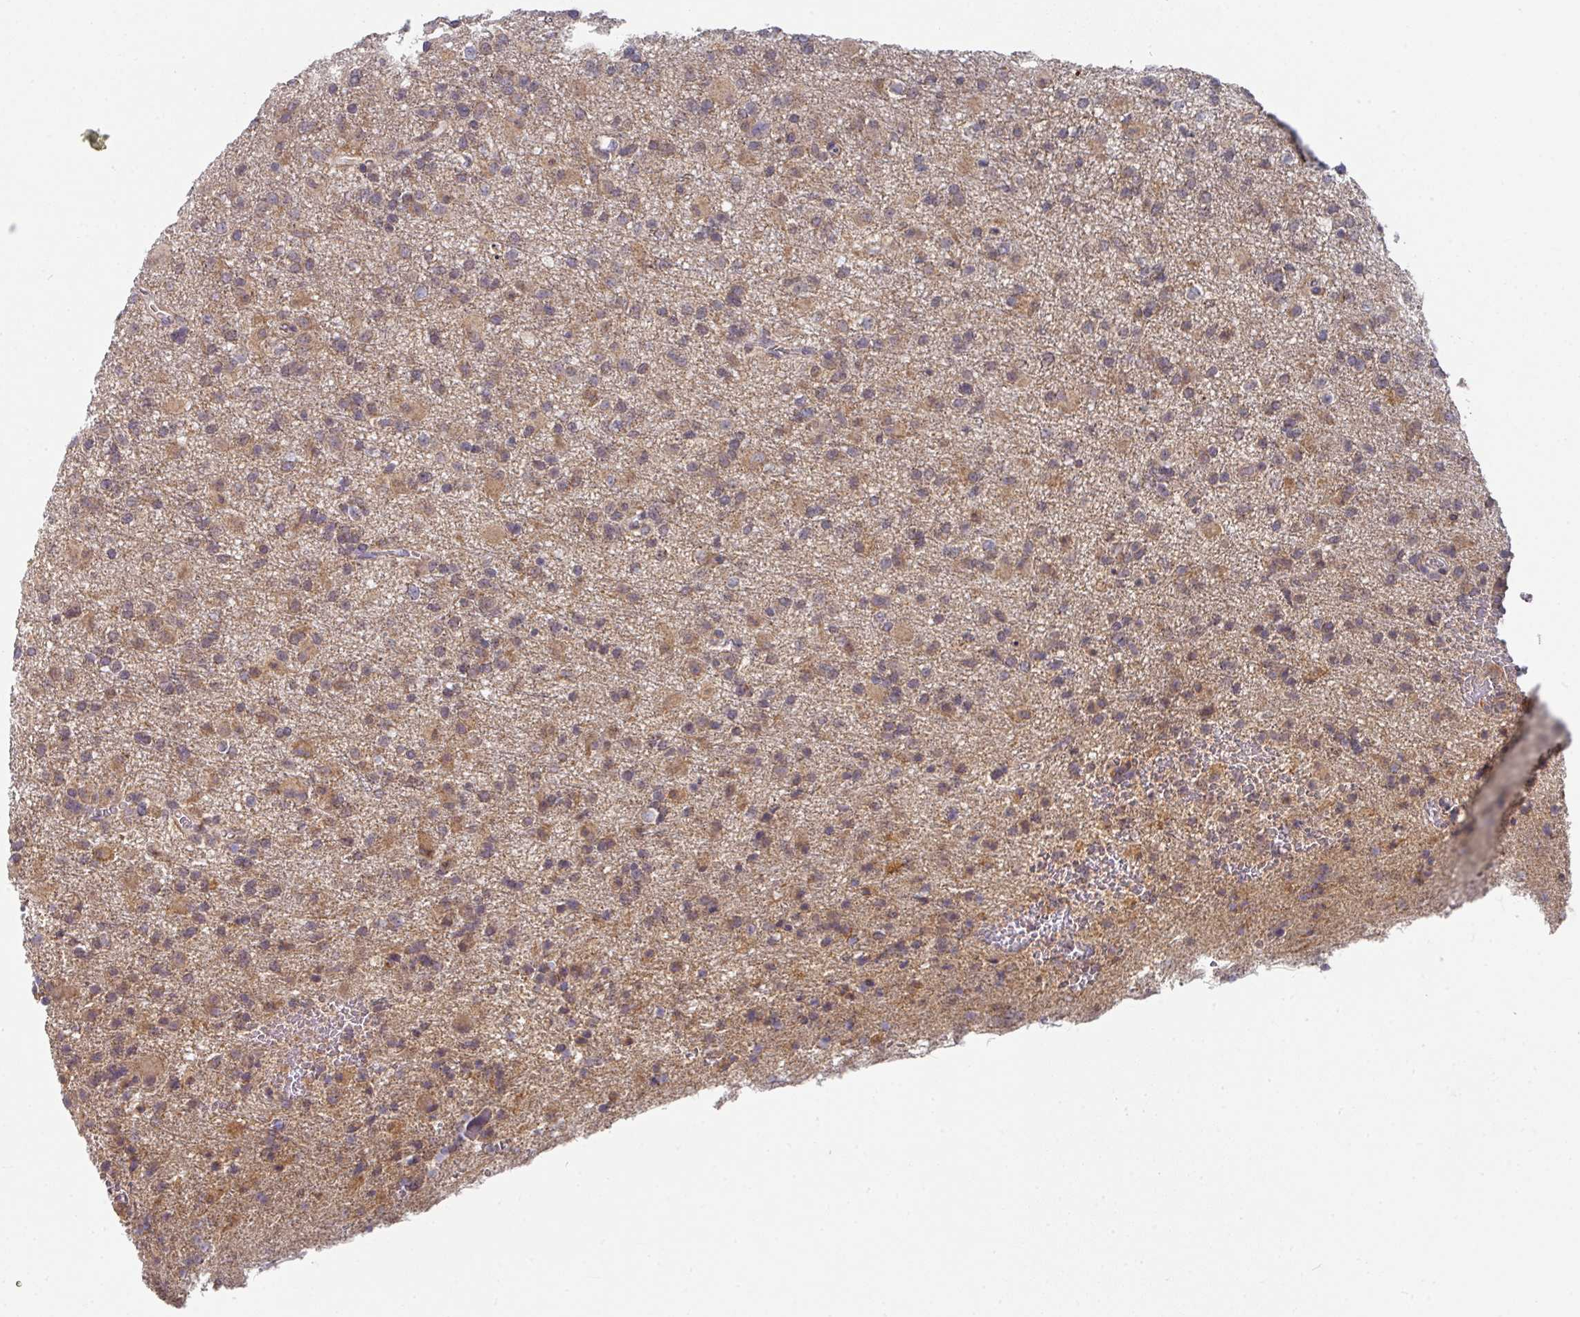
{"staining": {"intensity": "weak", "quantity": "25%-75%", "location": "cytoplasmic/membranous"}, "tissue": "glioma", "cell_type": "Tumor cells", "image_type": "cancer", "snomed": [{"axis": "morphology", "description": "Glioma, malignant, Low grade"}, {"axis": "topography", "description": "Brain"}], "caption": "Protein expression analysis of human low-grade glioma (malignant) reveals weak cytoplasmic/membranous positivity in approximately 25%-75% of tumor cells.", "gene": "EXTL3", "patient": {"sex": "male", "age": 65}}